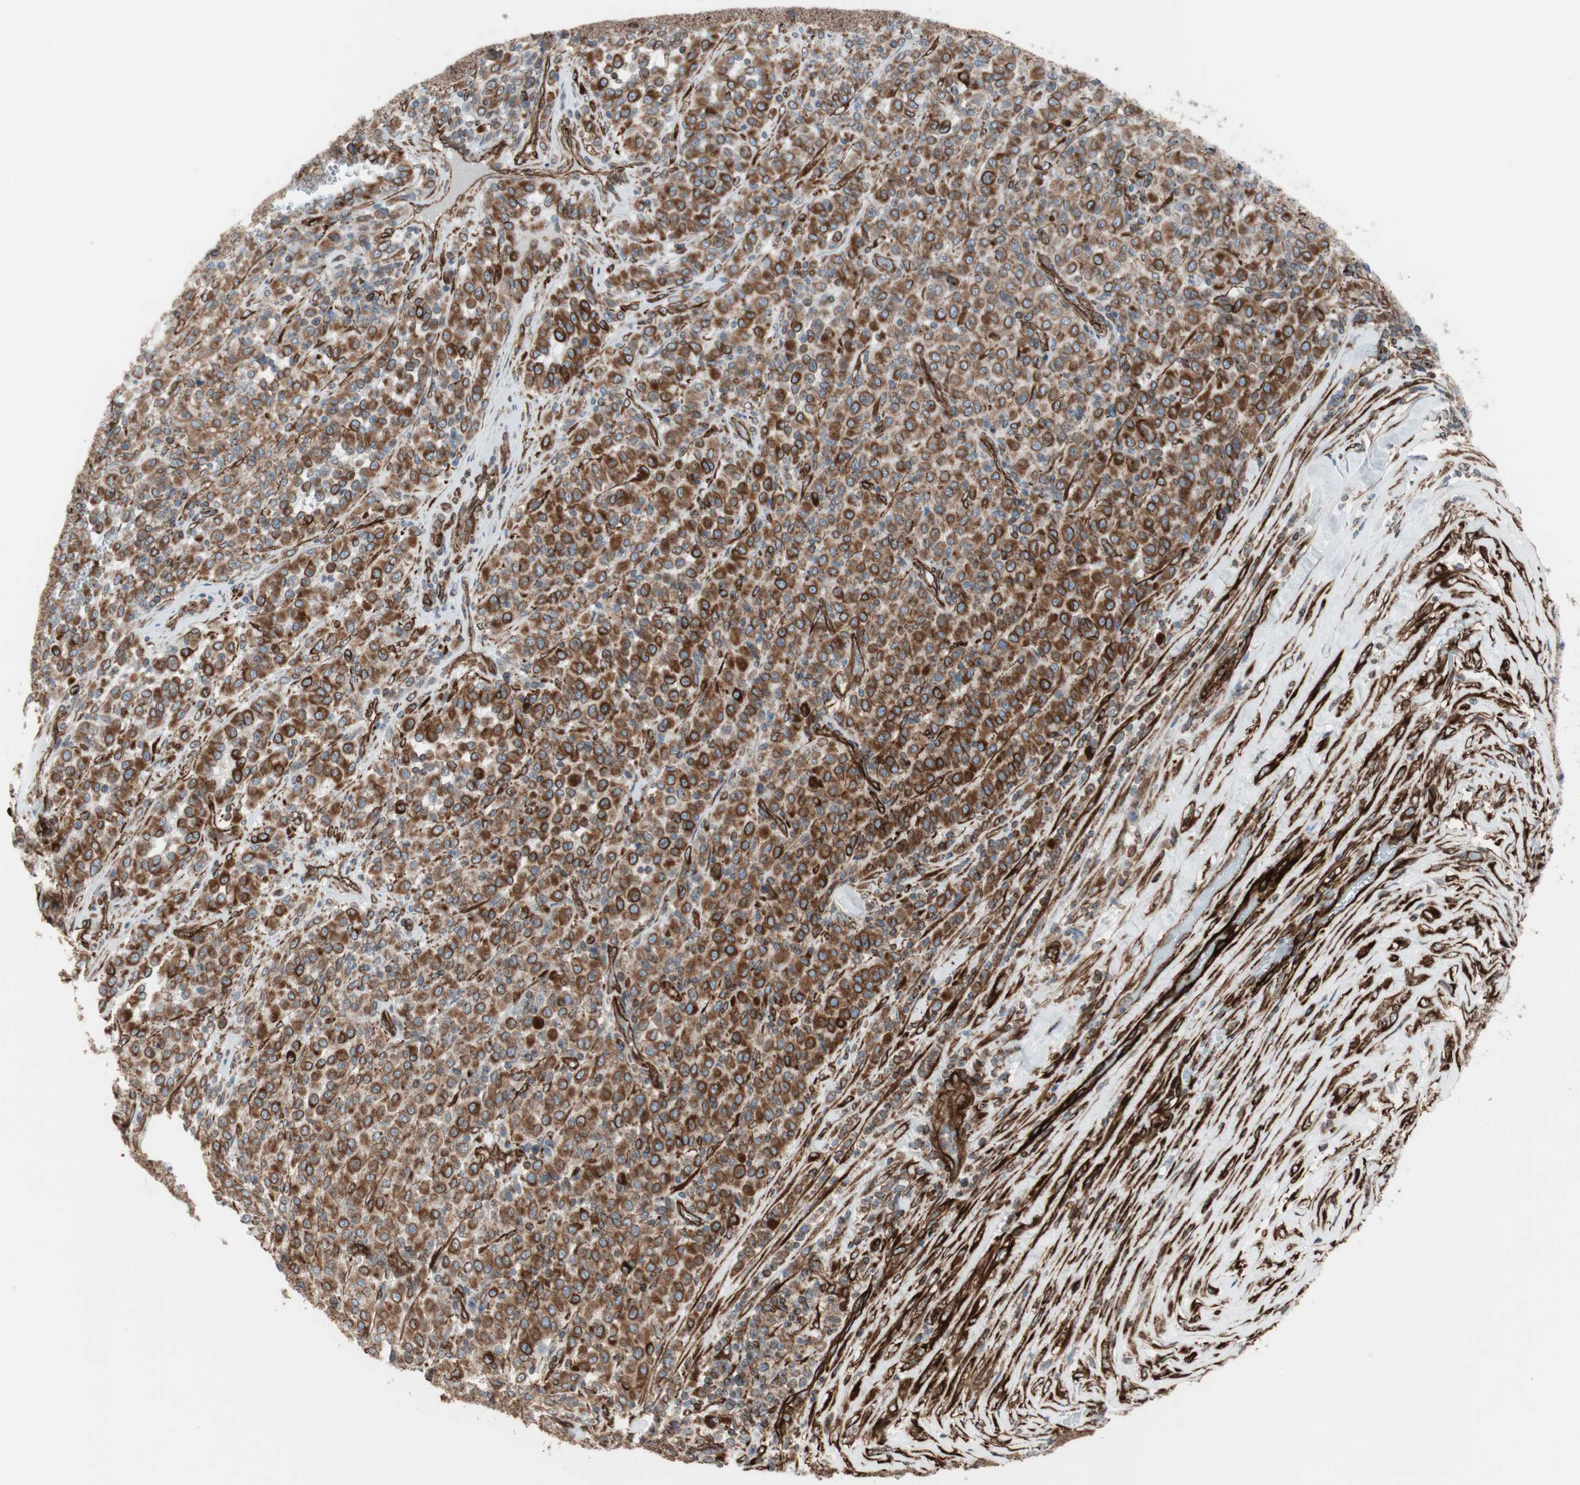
{"staining": {"intensity": "strong", "quantity": ">75%", "location": "cytoplasmic/membranous"}, "tissue": "melanoma", "cell_type": "Tumor cells", "image_type": "cancer", "snomed": [{"axis": "morphology", "description": "Malignant melanoma, Metastatic site"}, {"axis": "topography", "description": "Pancreas"}], "caption": "A brown stain shows strong cytoplasmic/membranous expression of a protein in malignant melanoma (metastatic site) tumor cells.", "gene": "TCTA", "patient": {"sex": "female", "age": 30}}